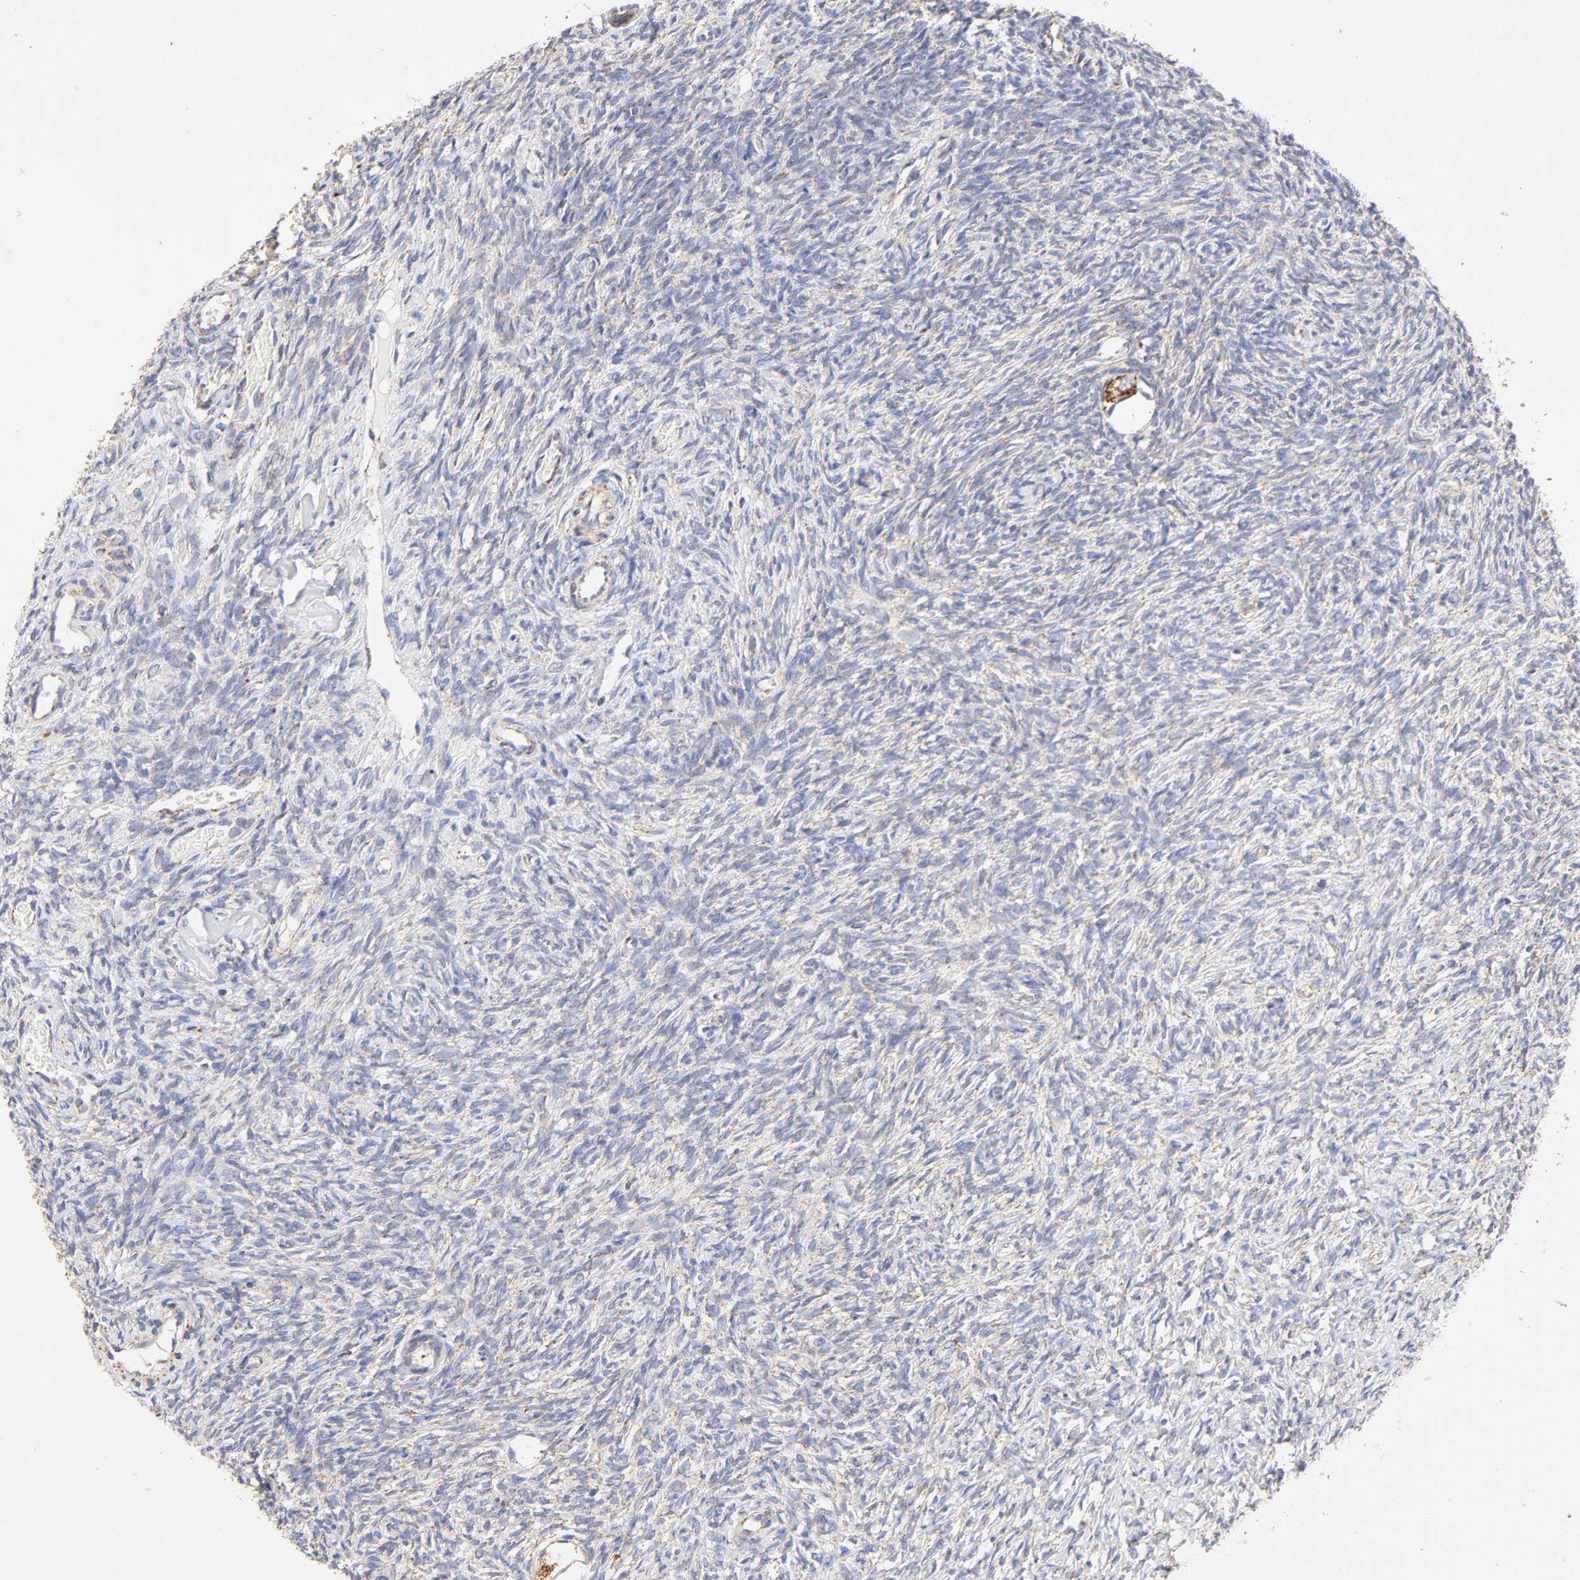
{"staining": {"intensity": "strong", "quantity": ">75%", "location": "cytoplasmic/membranous"}, "tissue": "ovary", "cell_type": "Follicle cells", "image_type": "normal", "snomed": [{"axis": "morphology", "description": "Normal tissue, NOS"}, {"axis": "topography", "description": "Ovary"}], "caption": "A high-resolution histopathology image shows immunohistochemistry staining of normal ovary, which shows strong cytoplasmic/membranous staining in about >75% of follicle cells. (brown staining indicates protein expression, while blue staining denotes nuclei).", "gene": "SSBP1", "patient": {"sex": "female", "age": 35}}